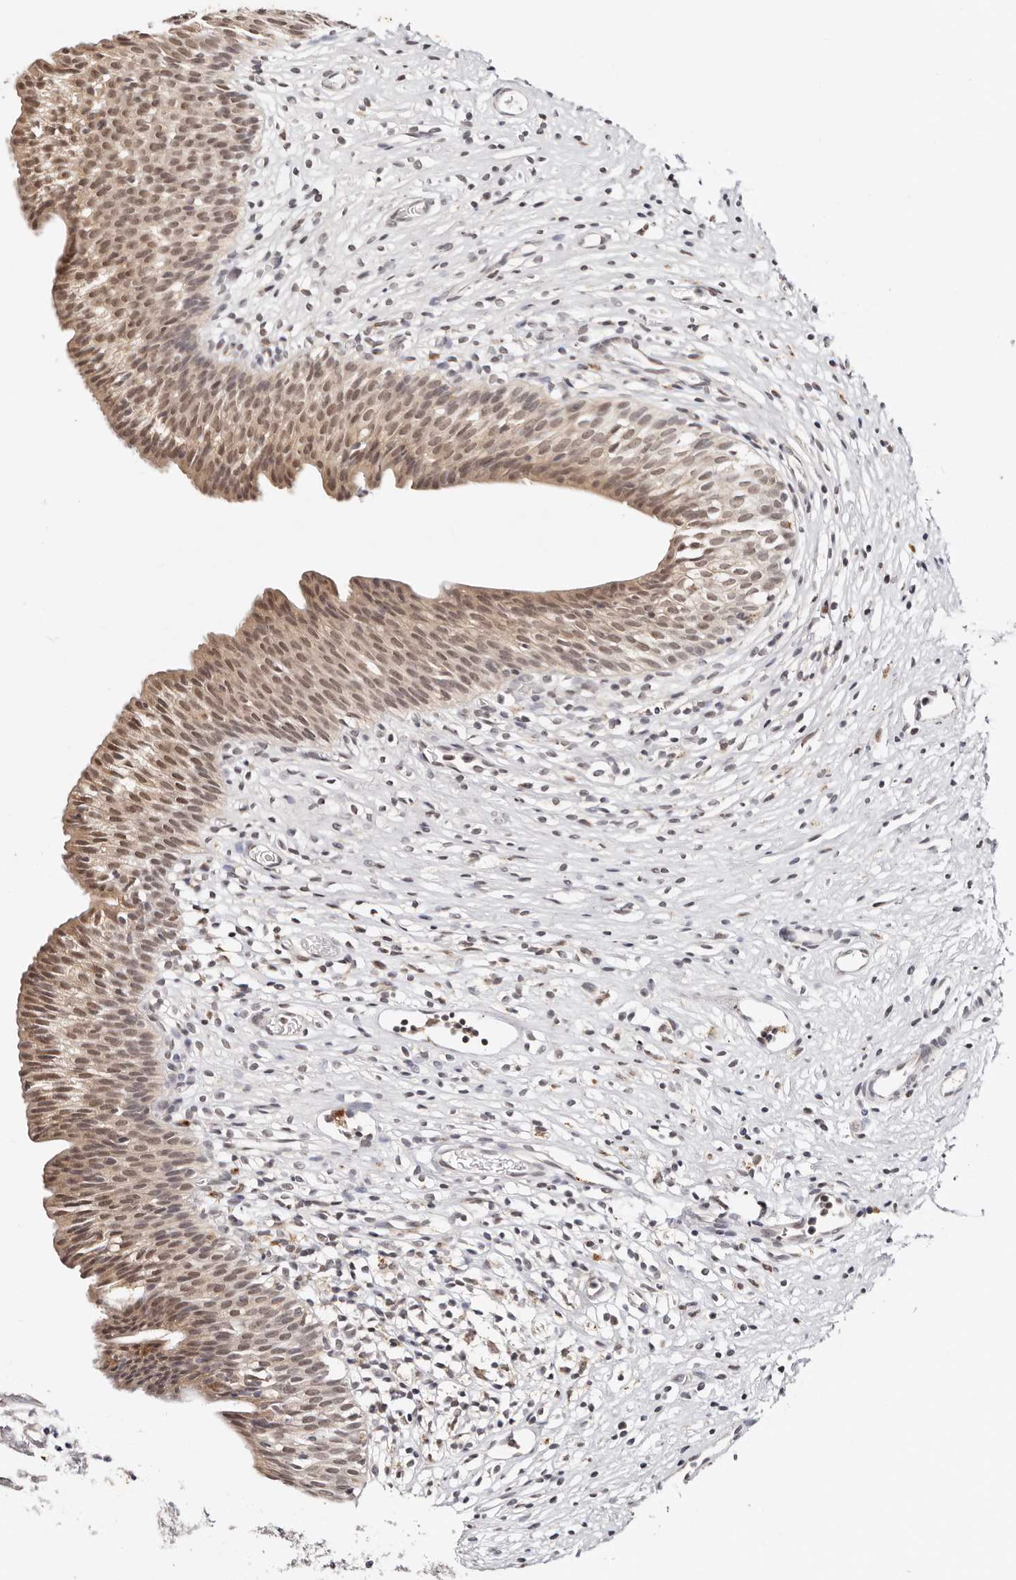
{"staining": {"intensity": "moderate", "quantity": ">75%", "location": "nuclear"}, "tissue": "urinary bladder", "cell_type": "Urothelial cells", "image_type": "normal", "snomed": [{"axis": "morphology", "description": "Normal tissue, NOS"}, {"axis": "topography", "description": "Urinary bladder"}], "caption": "Immunohistochemical staining of normal human urinary bladder exhibits medium levels of moderate nuclear expression in approximately >75% of urothelial cells. The staining was performed using DAB (3,3'-diaminobenzidine) to visualize the protein expression in brown, while the nuclei were stained in blue with hematoxylin (Magnification: 20x).", "gene": "VIPAS39", "patient": {"sex": "male", "age": 1}}